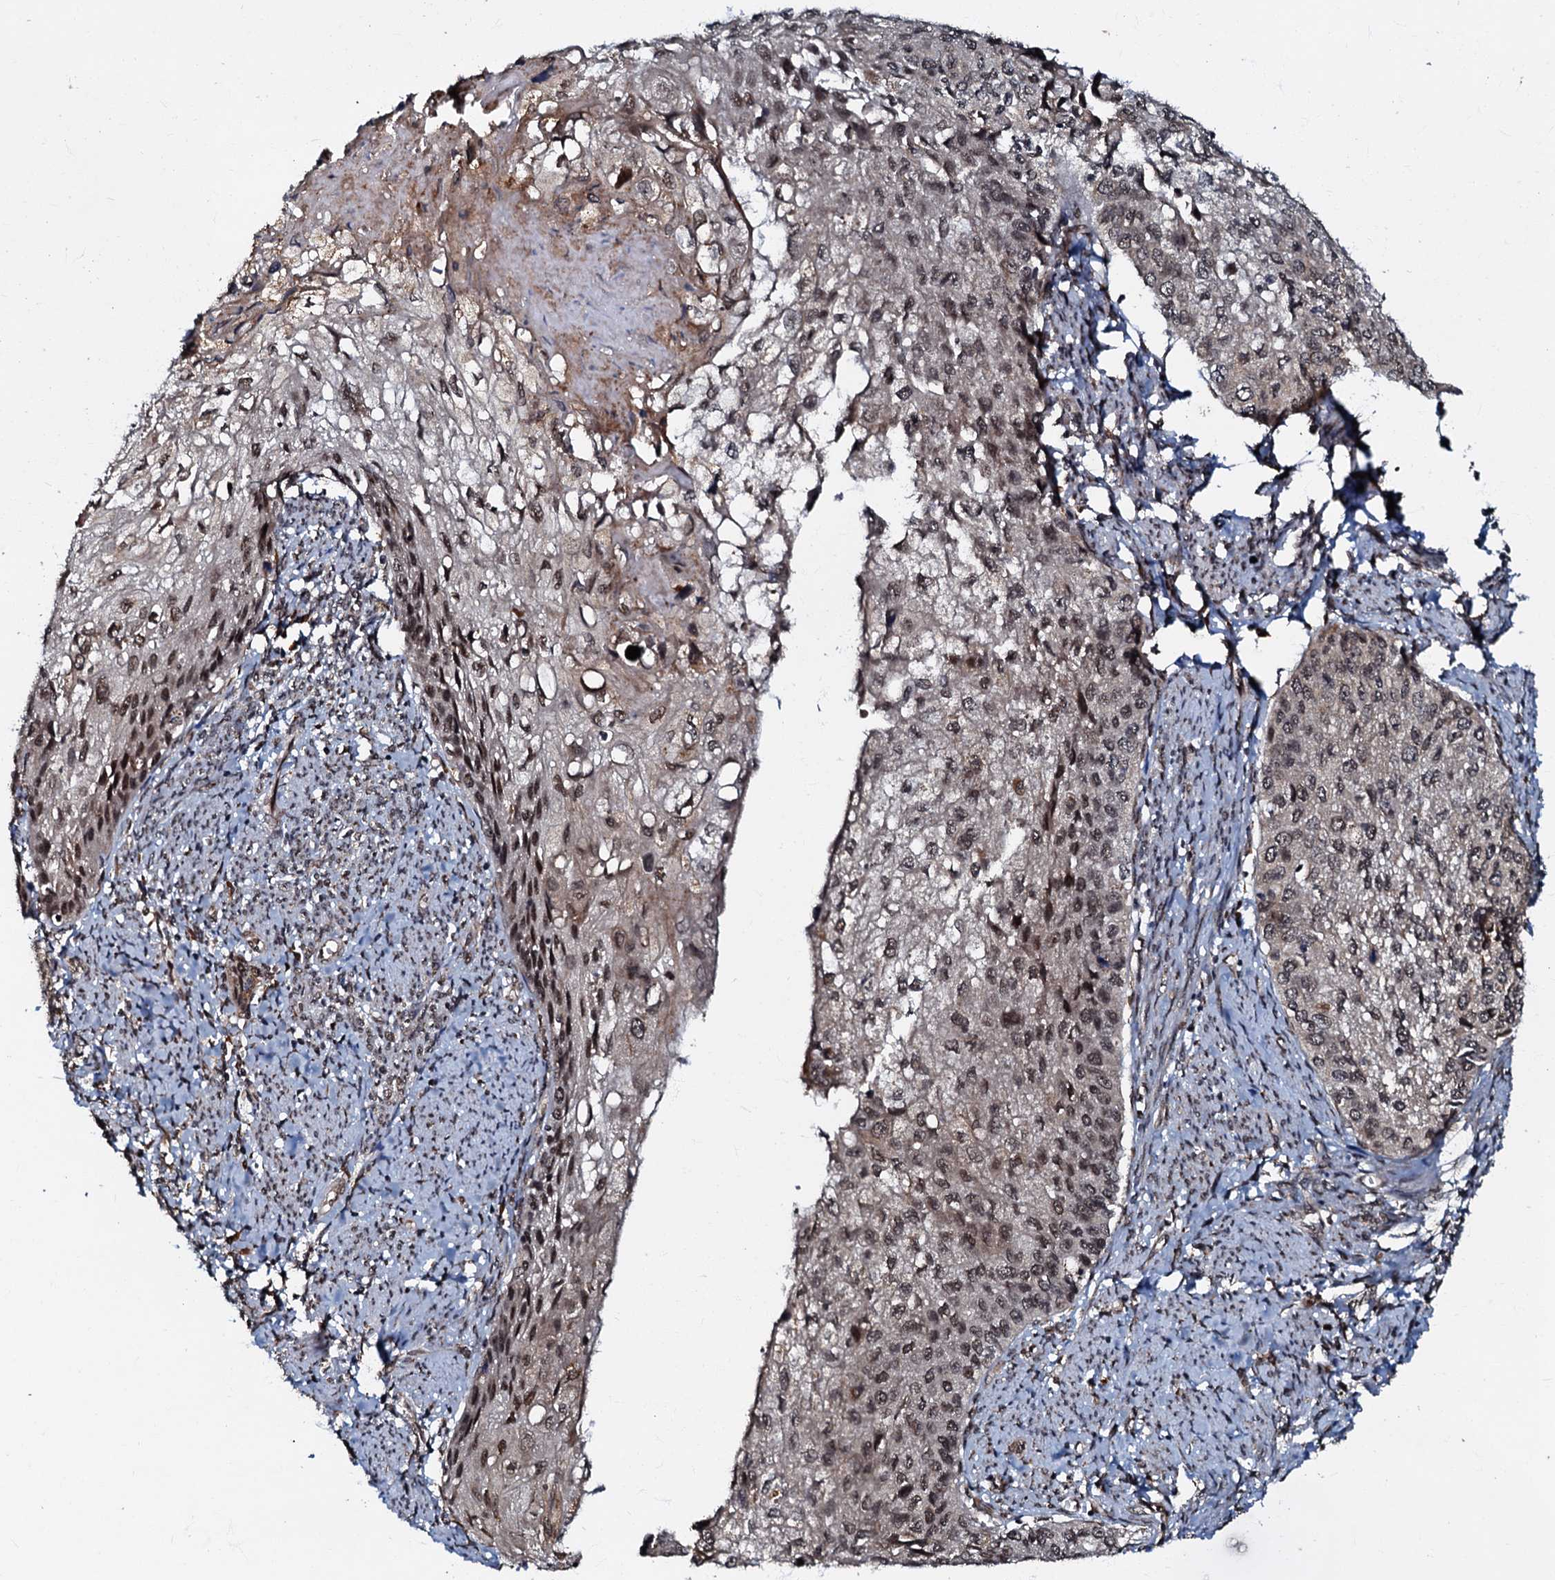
{"staining": {"intensity": "moderate", "quantity": ">75%", "location": "nuclear"}, "tissue": "cervical cancer", "cell_type": "Tumor cells", "image_type": "cancer", "snomed": [{"axis": "morphology", "description": "Squamous cell carcinoma, NOS"}, {"axis": "topography", "description": "Cervix"}], "caption": "An immunohistochemistry histopathology image of tumor tissue is shown. Protein staining in brown highlights moderate nuclear positivity in squamous cell carcinoma (cervical) within tumor cells.", "gene": "C18orf32", "patient": {"sex": "female", "age": 67}}